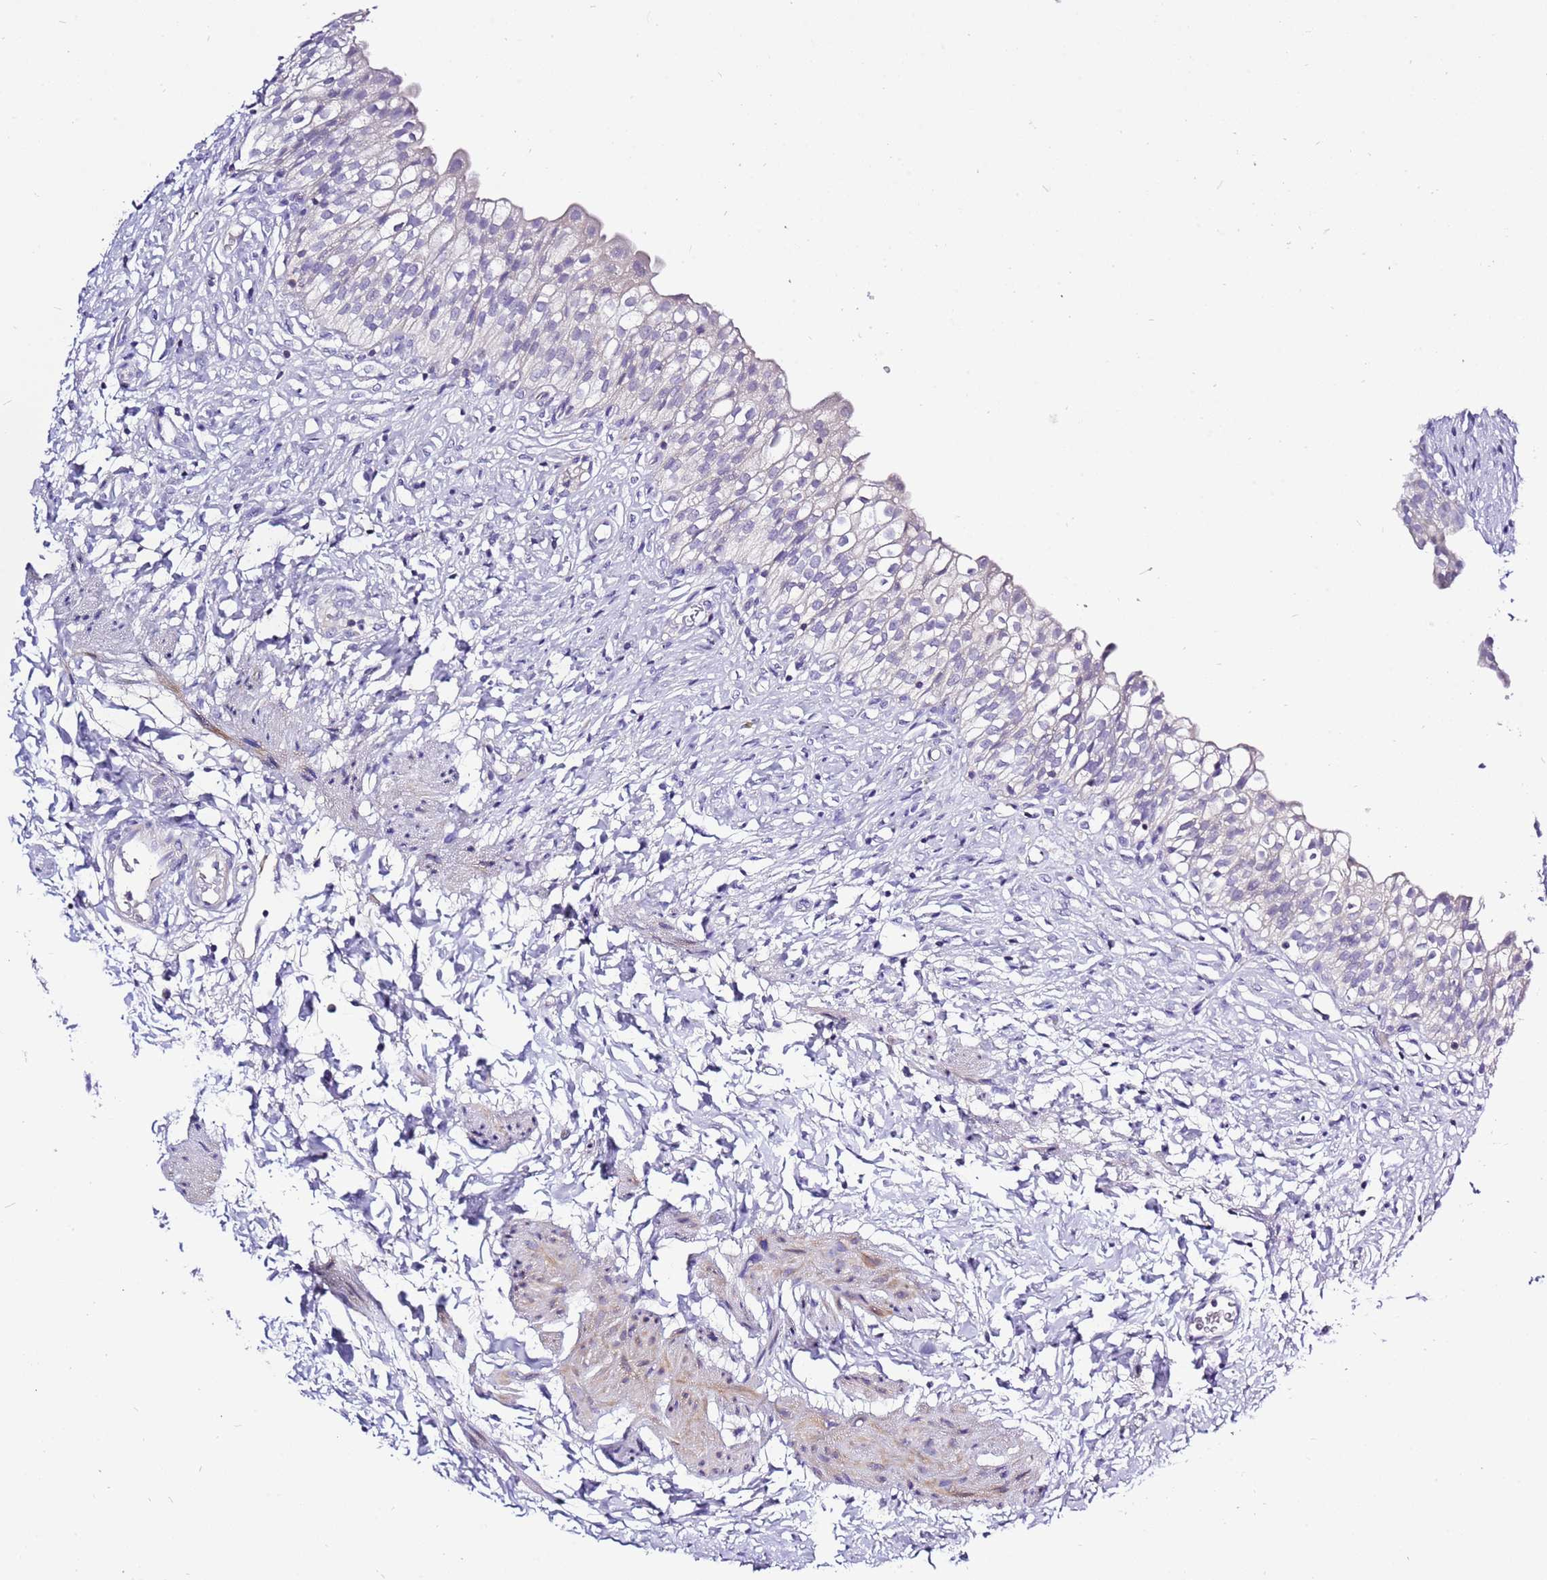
{"staining": {"intensity": "negative", "quantity": "none", "location": "none"}, "tissue": "urinary bladder", "cell_type": "Urothelial cells", "image_type": "normal", "snomed": [{"axis": "morphology", "description": "Normal tissue, NOS"}, {"axis": "topography", "description": "Urinary bladder"}], "caption": "Immunohistochemistry (IHC) image of unremarkable urinary bladder stained for a protein (brown), which shows no staining in urothelial cells. Brightfield microscopy of IHC stained with DAB (3,3'-diaminobenzidine) (brown) and hematoxylin (blue), captured at high magnification.", "gene": "GLCE", "patient": {"sex": "male", "age": 55}}